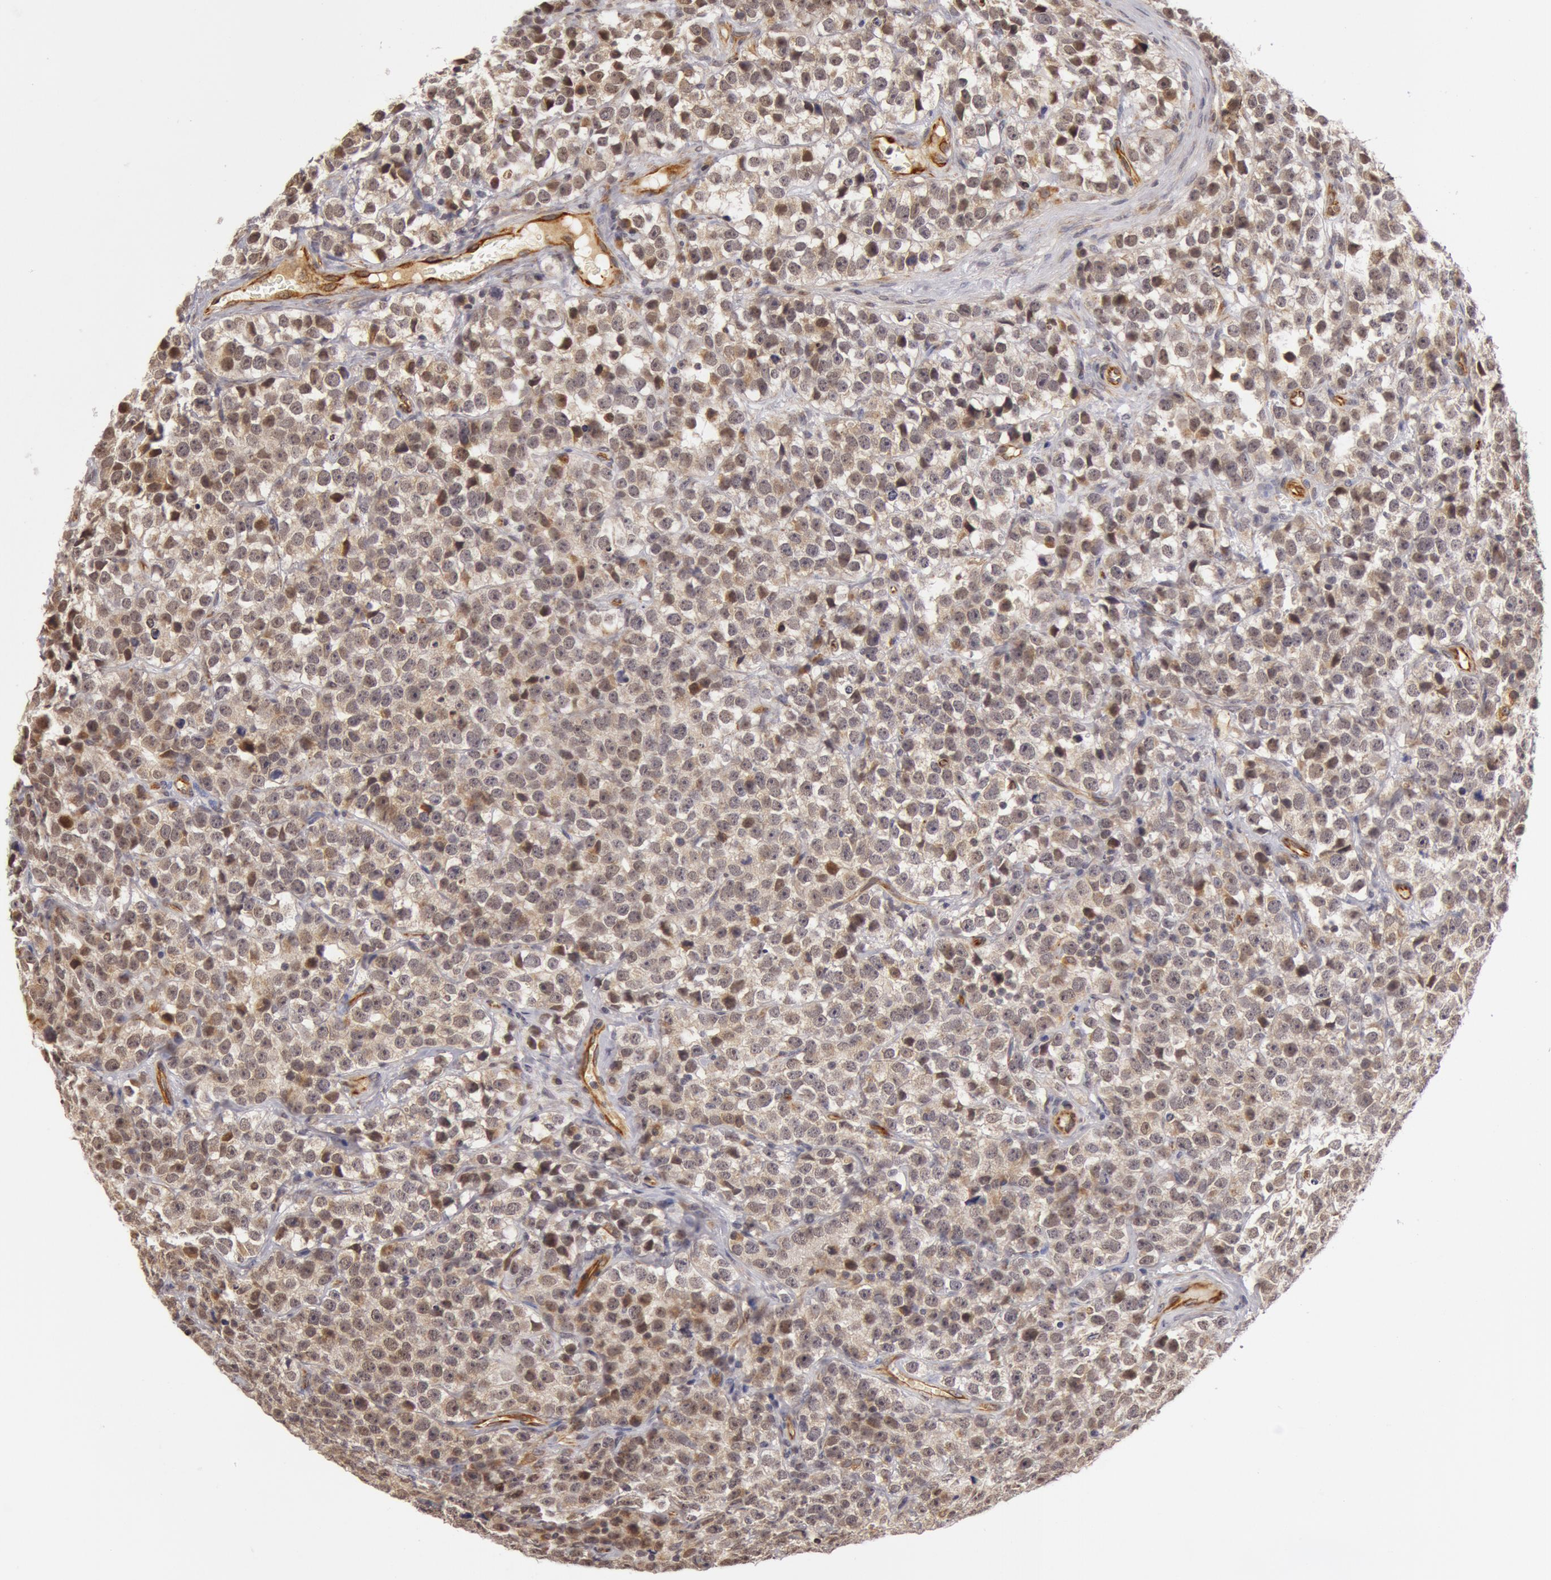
{"staining": {"intensity": "moderate", "quantity": "<25%", "location": "cytoplasmic/membranous,nuclear"}, "tissue": "testis cancer", "cell_type": "Tumor cells", "image_type": "cancer", "snomed": [{"axis": "morphology", "description": "Seminoma, NOS"}, {"axis": "topography", "description": "Testis"}], "caption": "This histopathology image displays testis seminoma stained with immunohistochemistry (IHC) to label a protein in brown. The cytoplasmic/membranous and nuclear of tumor cells show moderate positivity for the protein. Nuclei are counter-stained blue.", "gene": "SYTL4", "patient": {"sex": "male", "age": 25}}